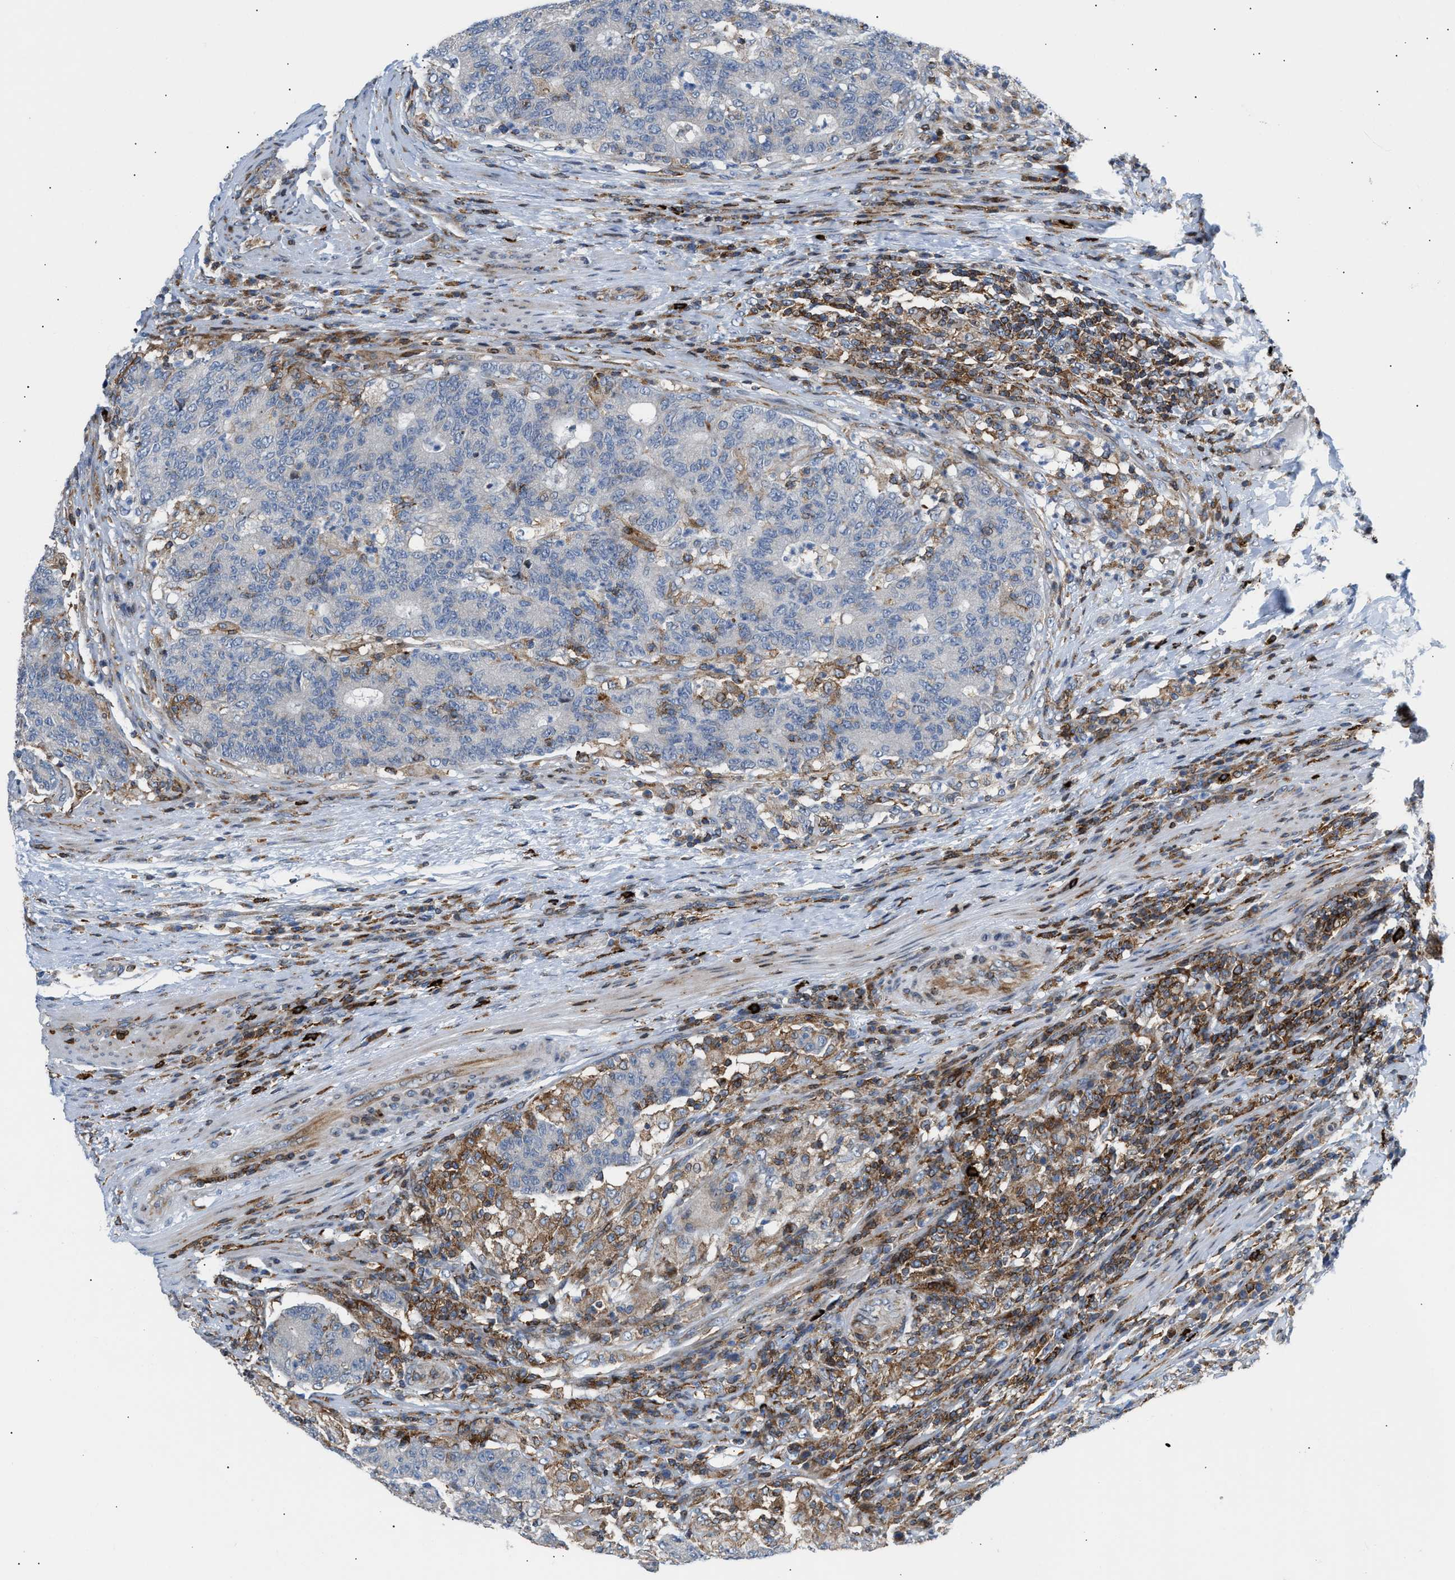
{"staining": {"intensity": "negative", "quantity": "none", "location": "none"}, "tissue": "colorectal cancer", "cell_type": "Tumor cells", "image_type": "cancer", "snomed": [{"axis": "morphology", "description": "Normal tissue, NOS"}, {"axis": "morphology", "description": "Adenocarcinoma, NOS"}, {"axis": "topography", "description": "Colon"}], "caption": "A photomicrograph of colorectal cancer (adenocarcinoma) stained for a protein reveals no brown staining in tumor cells.", "gene": "ATP9A", "patient": {"sex": "female", "age": 75}}